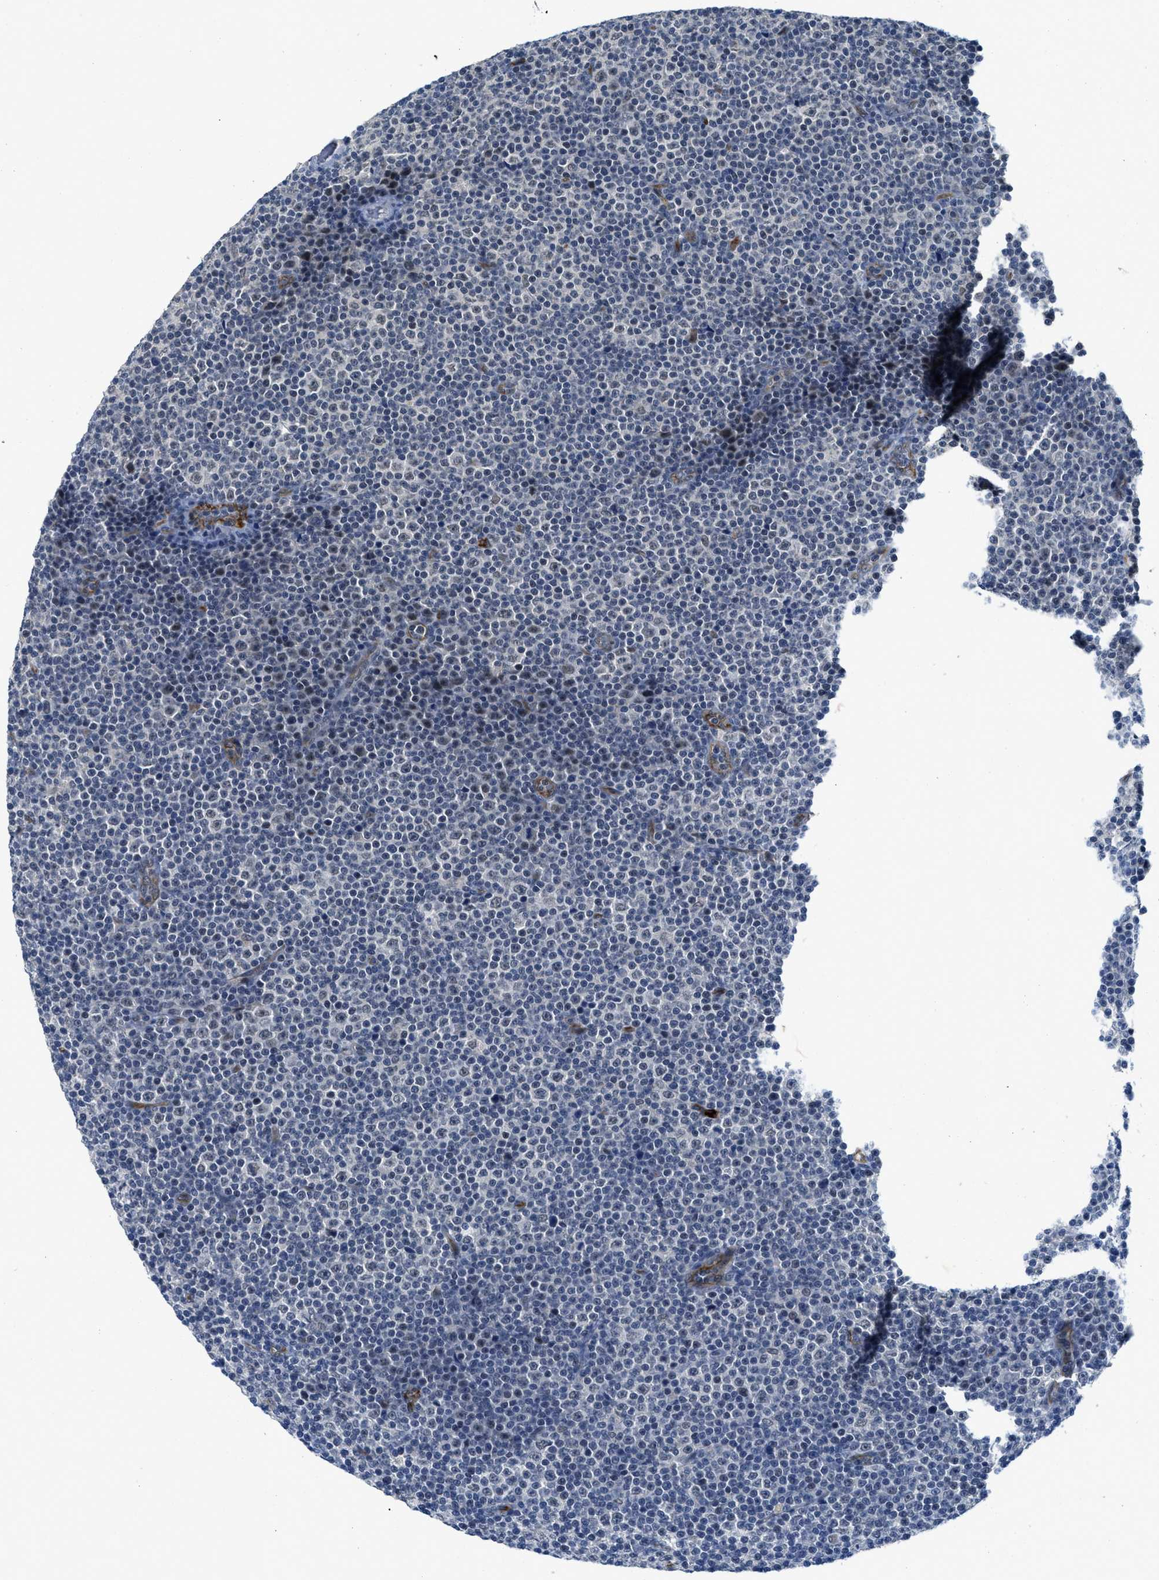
{"staining": {"intensity": "negative", "quantity": "none", "location": "none"}, "tissue": "lymphoma", "cell_type": "Tumor cells", "image_type": "cancer", "snomed": [{"axis": "morphology", "description": "Malignant lymphoma, non-Hodgkin's type, Low grade"}, {"axis": "topography", "description": "Lymph node"}], "caption": "This is an immunohistochemistry (IHC) histopathology image of human lymphoma. There is no staining in tumor cells.", "gene": "SLCO2A1", "patient": {"sex": "female", "age": 67}}